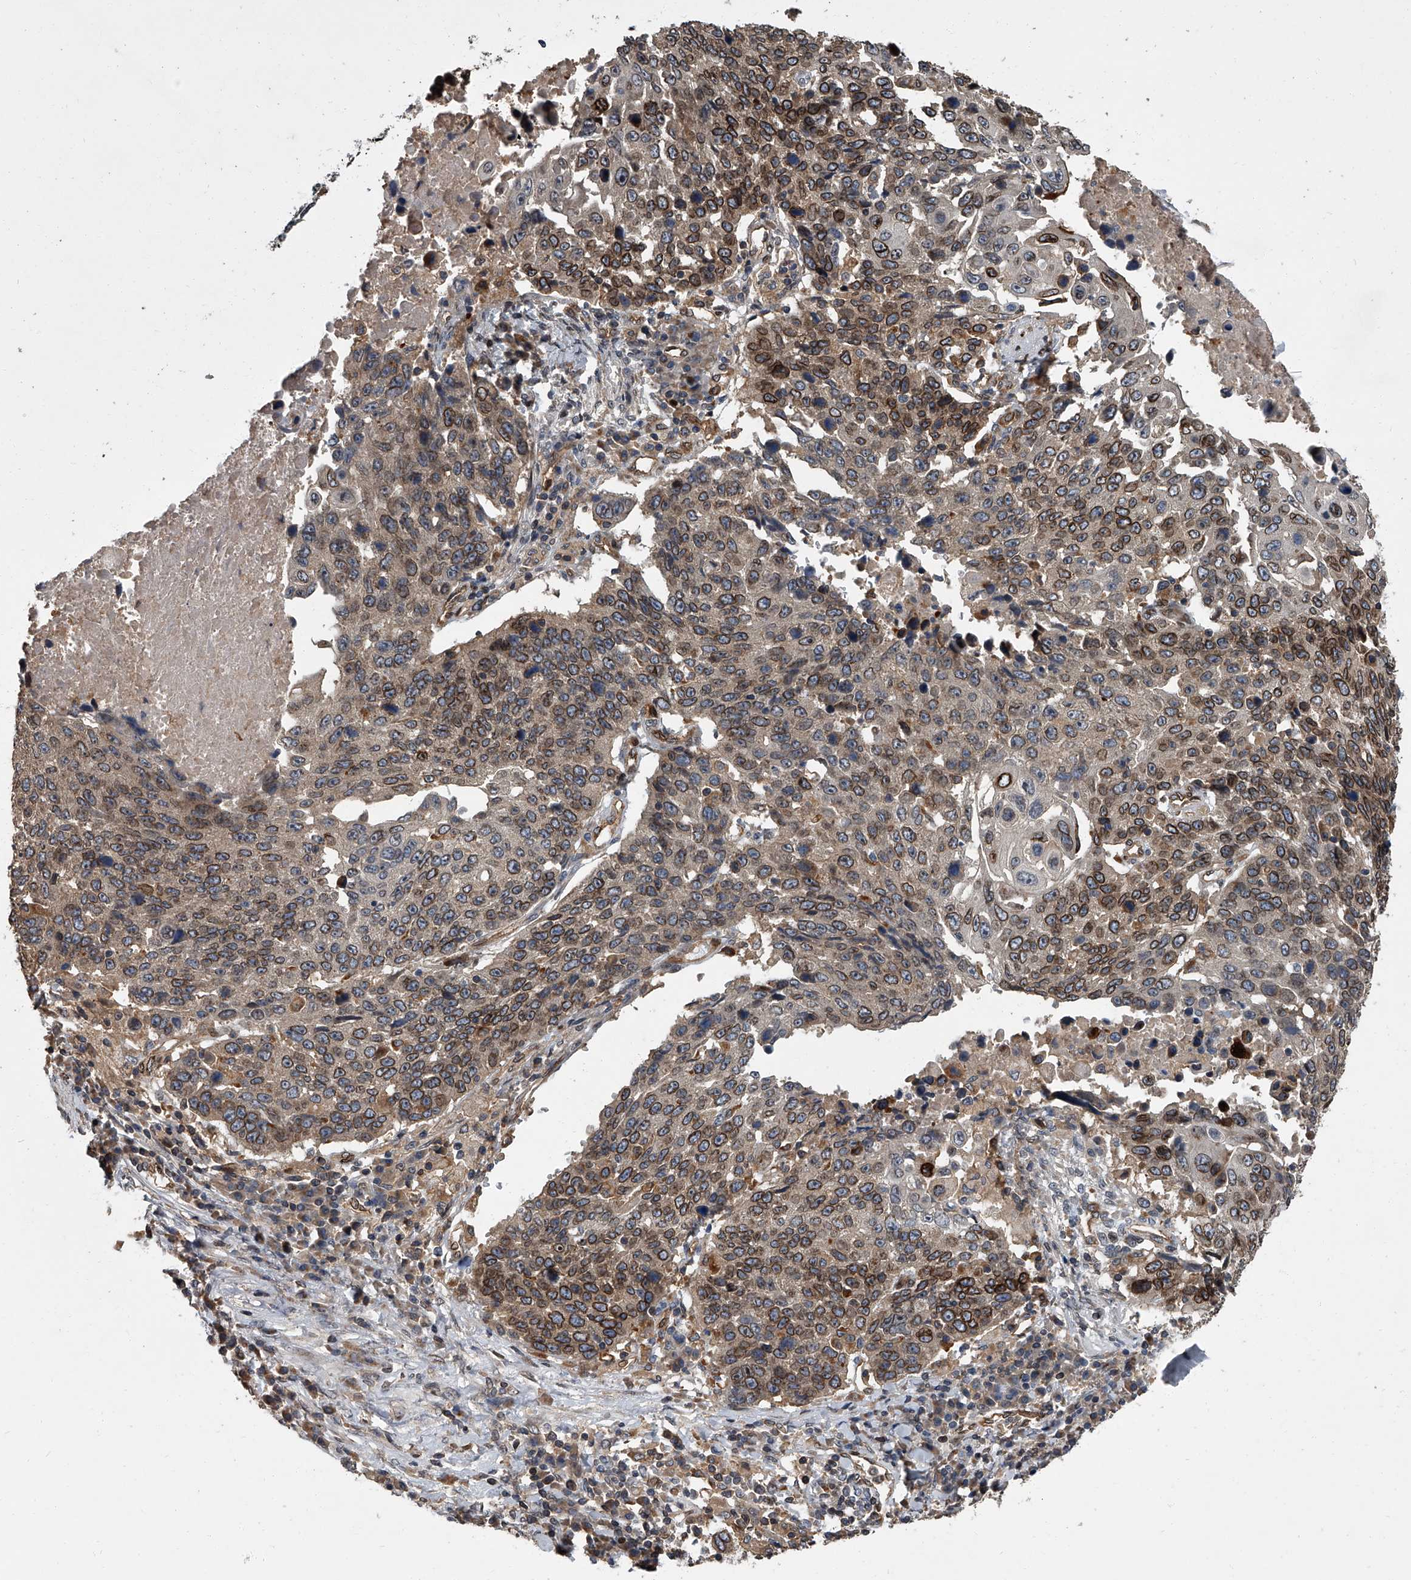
{"staining": {"intensity": "moderate", "quantity": ">75%", "location": "cytoplasmic/membranous,nuclear"}, "tissue": "lung cancer", "cell_type": "Tumor cells", "image_type": "cancer", "snomed": [{"axis": "morphology", "description": "Squamous cell carcinoma, NOS"}, {"axis": "topography", "description": "Lung"}], "caption": "Human lung cancer (squamous cell carcinoma) stained with a brown dye shows moderate cytoplasmic/membranous and nuclear positive expression in about >75% of tumor cells.", "gene": "LRRC8C", "patient": {"sex": "male", "age": 66}}